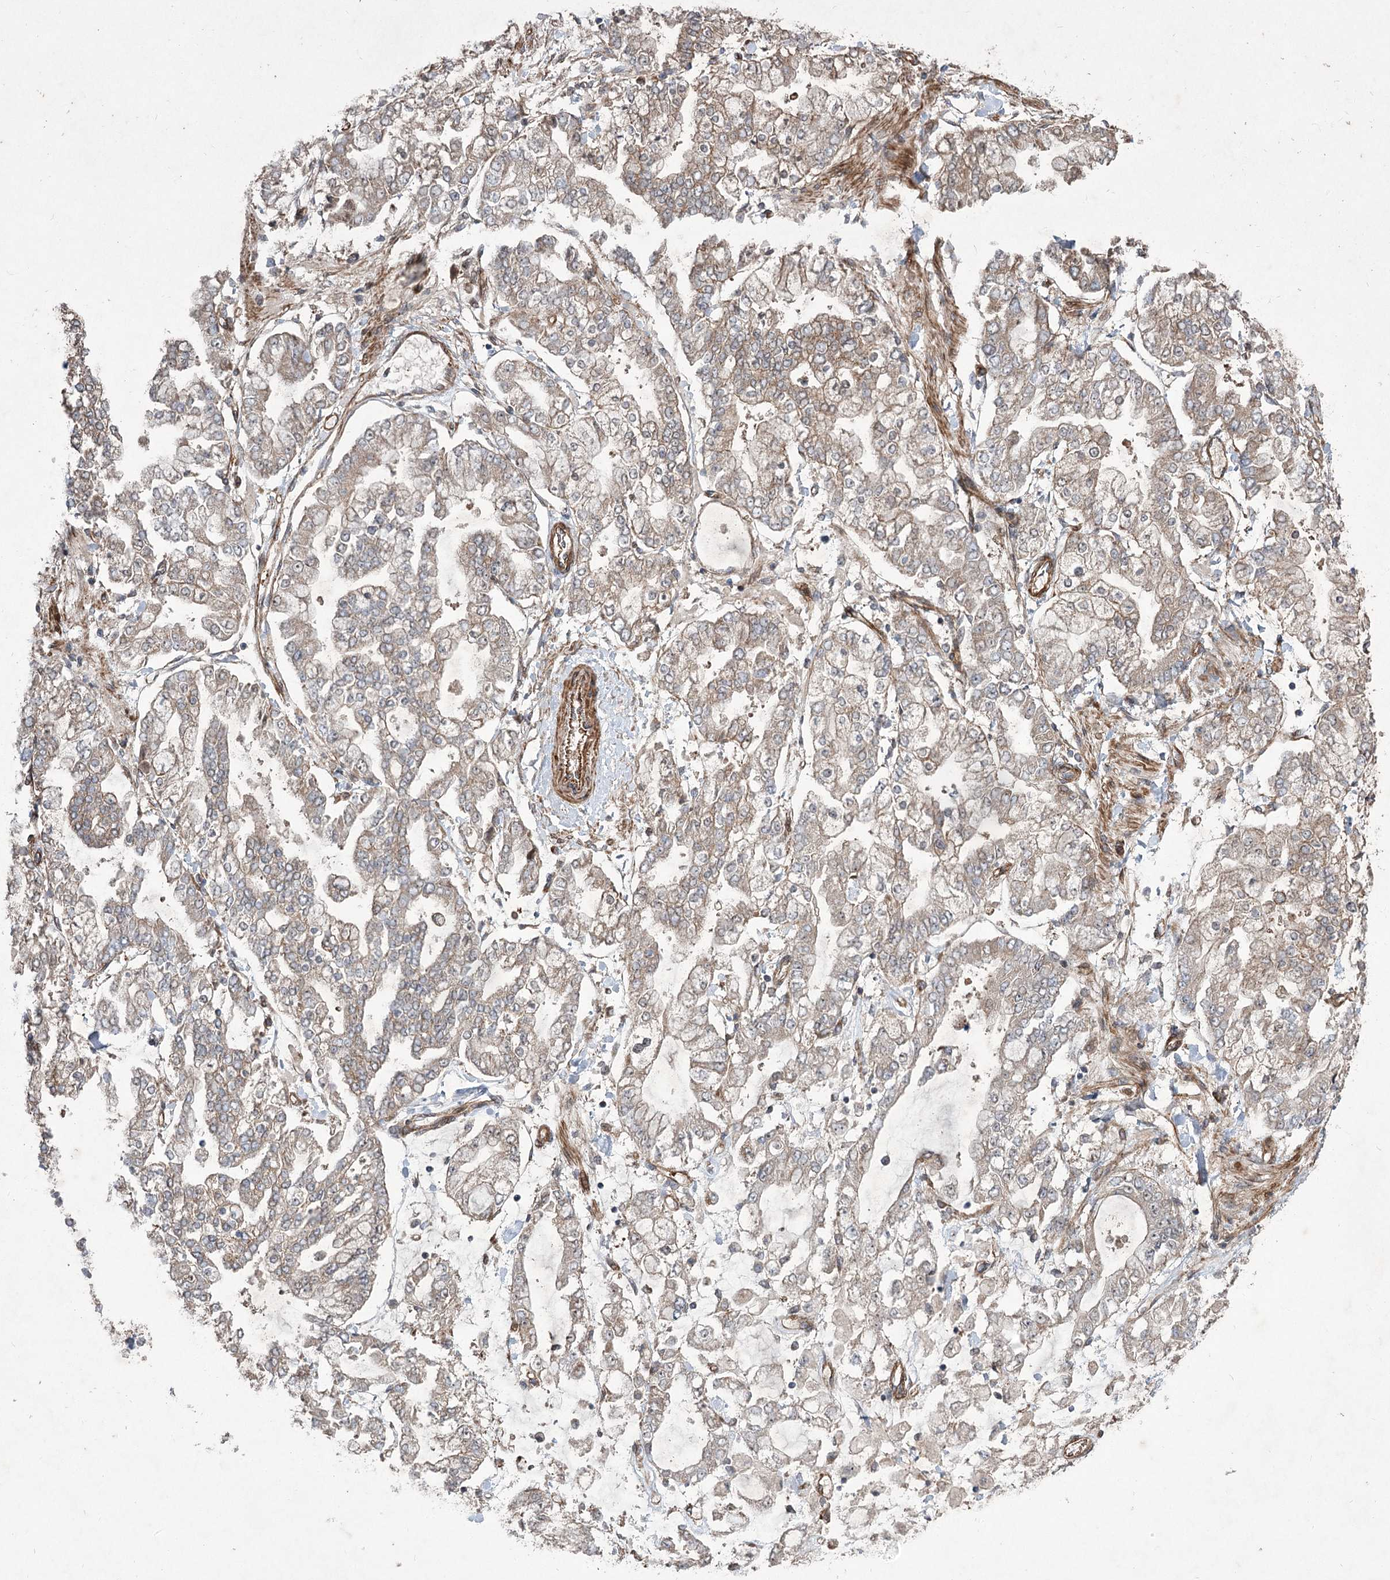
{"staining": {"intensity": "weak", "quantity": "25%-75%", "location": "cytoplasmic/membranous"}, "tissue": "stomach cancer", "cell_type": "Tumor cells", "image_type": "cancer", "snomed": [{"axis": "morphology", "description": "Normal tissue, NOS"}, {"axis": "morphology", "description": "Adenocarcinoma, NOS"}, {"axis": "topography", "description": "Stomach, upper"}, {"axis": "topography", "description": "Stomach"}], "caption": "IHC histopathology image of stomach adenocarcinoma stained for a protein (brown), which demonstrates low levels of weak cytoplasmic/membranous positivity in approximately 25%-75% of tumor cells.", "gene": "SERINC5", "patient": {"sex": "male", "age": 76}}